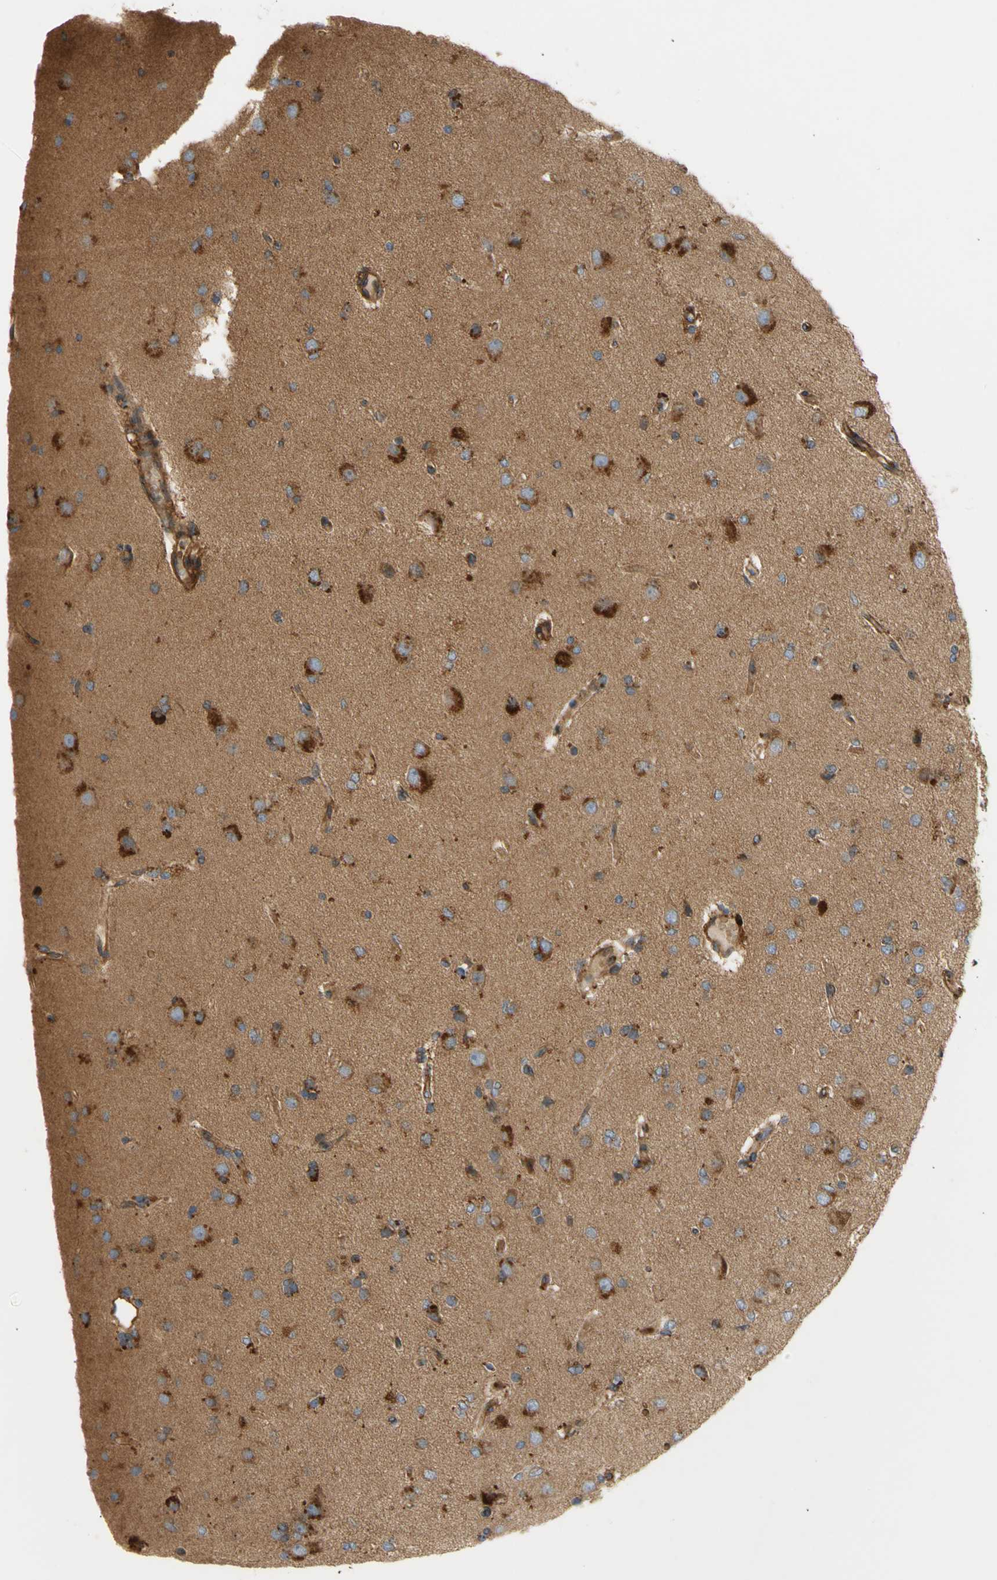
{"staining": {"intensity": "strong", "quantity": "<25%", "location": "cytoplasmic/membranous"}, "tissue": "glioma", "cell_type": "Tumor cells", "image_type": "cancer", "snomed": [{"axis": "morphology", "description": "Glioma, malignant, High grade"}, {"axis": "topography", "description": "Brain"}], "caption": "Brown immunohistochemical staining in high-grade glioma (malignant) displays strong cytoplasmic/membranous staining in about <25% of tumor cells.", "gene": "TUBG2", "patient": {"sex": "female", "age": 59}}